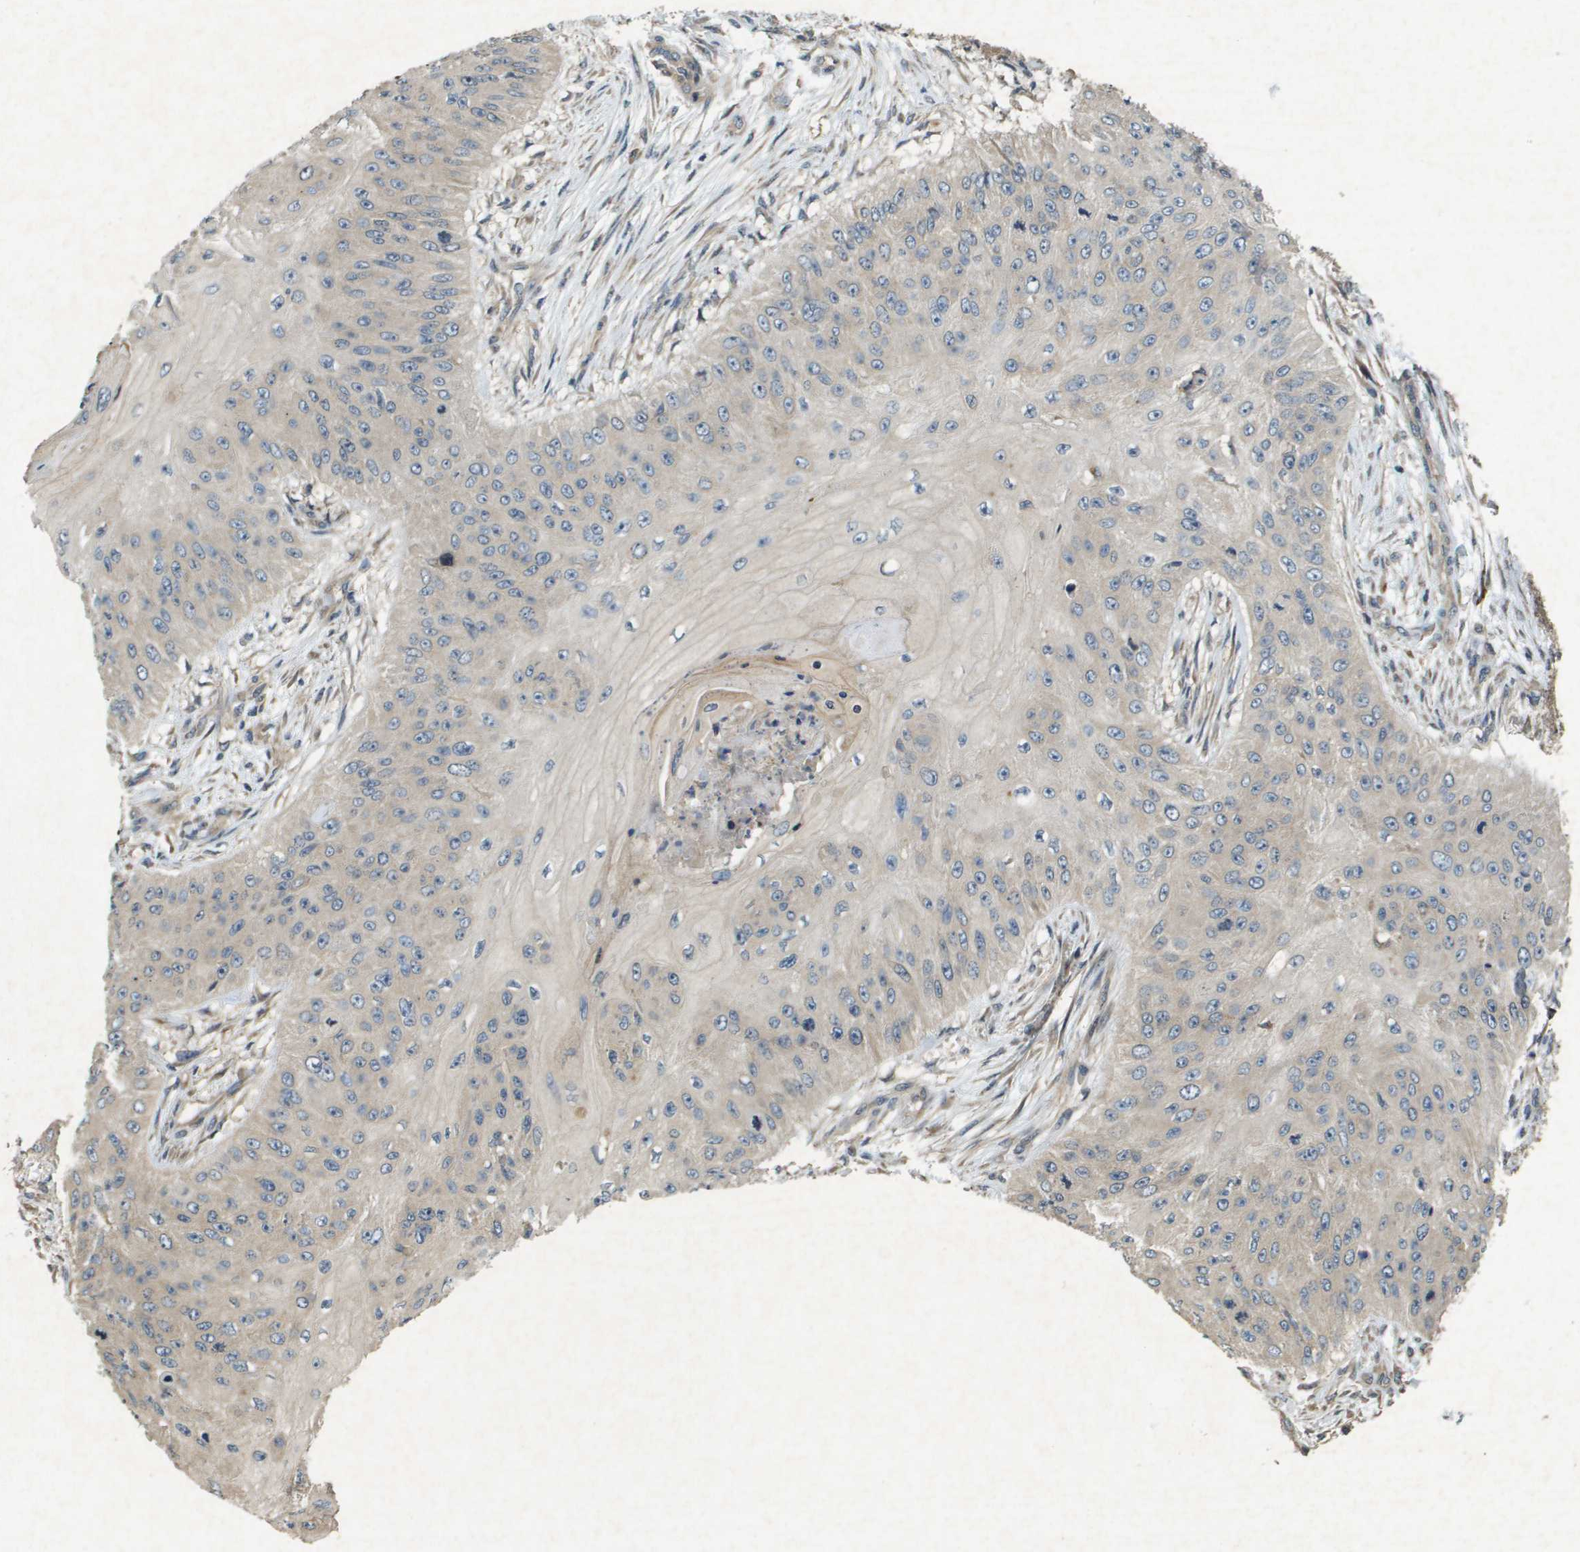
{"staining": {"intensity": "weak", "quantity": "<25%", "location": "cytoplasmic/membranous"}, "tissue": "skin cancer", "cell_type": "Tumor cells", "image_type": "cancer", "snomed": [{"axis": "morphology", "description": "Squamous cell carcinoma, NOS"}, {"axis": "topography", "description": "Skin"}], "caption": "The histopathology image reveals no significant expression in tumor cells of skin squamous cell carcinoma.", "gene": "CDKN2C", "patient": {"sex": "female", "age": 80}}